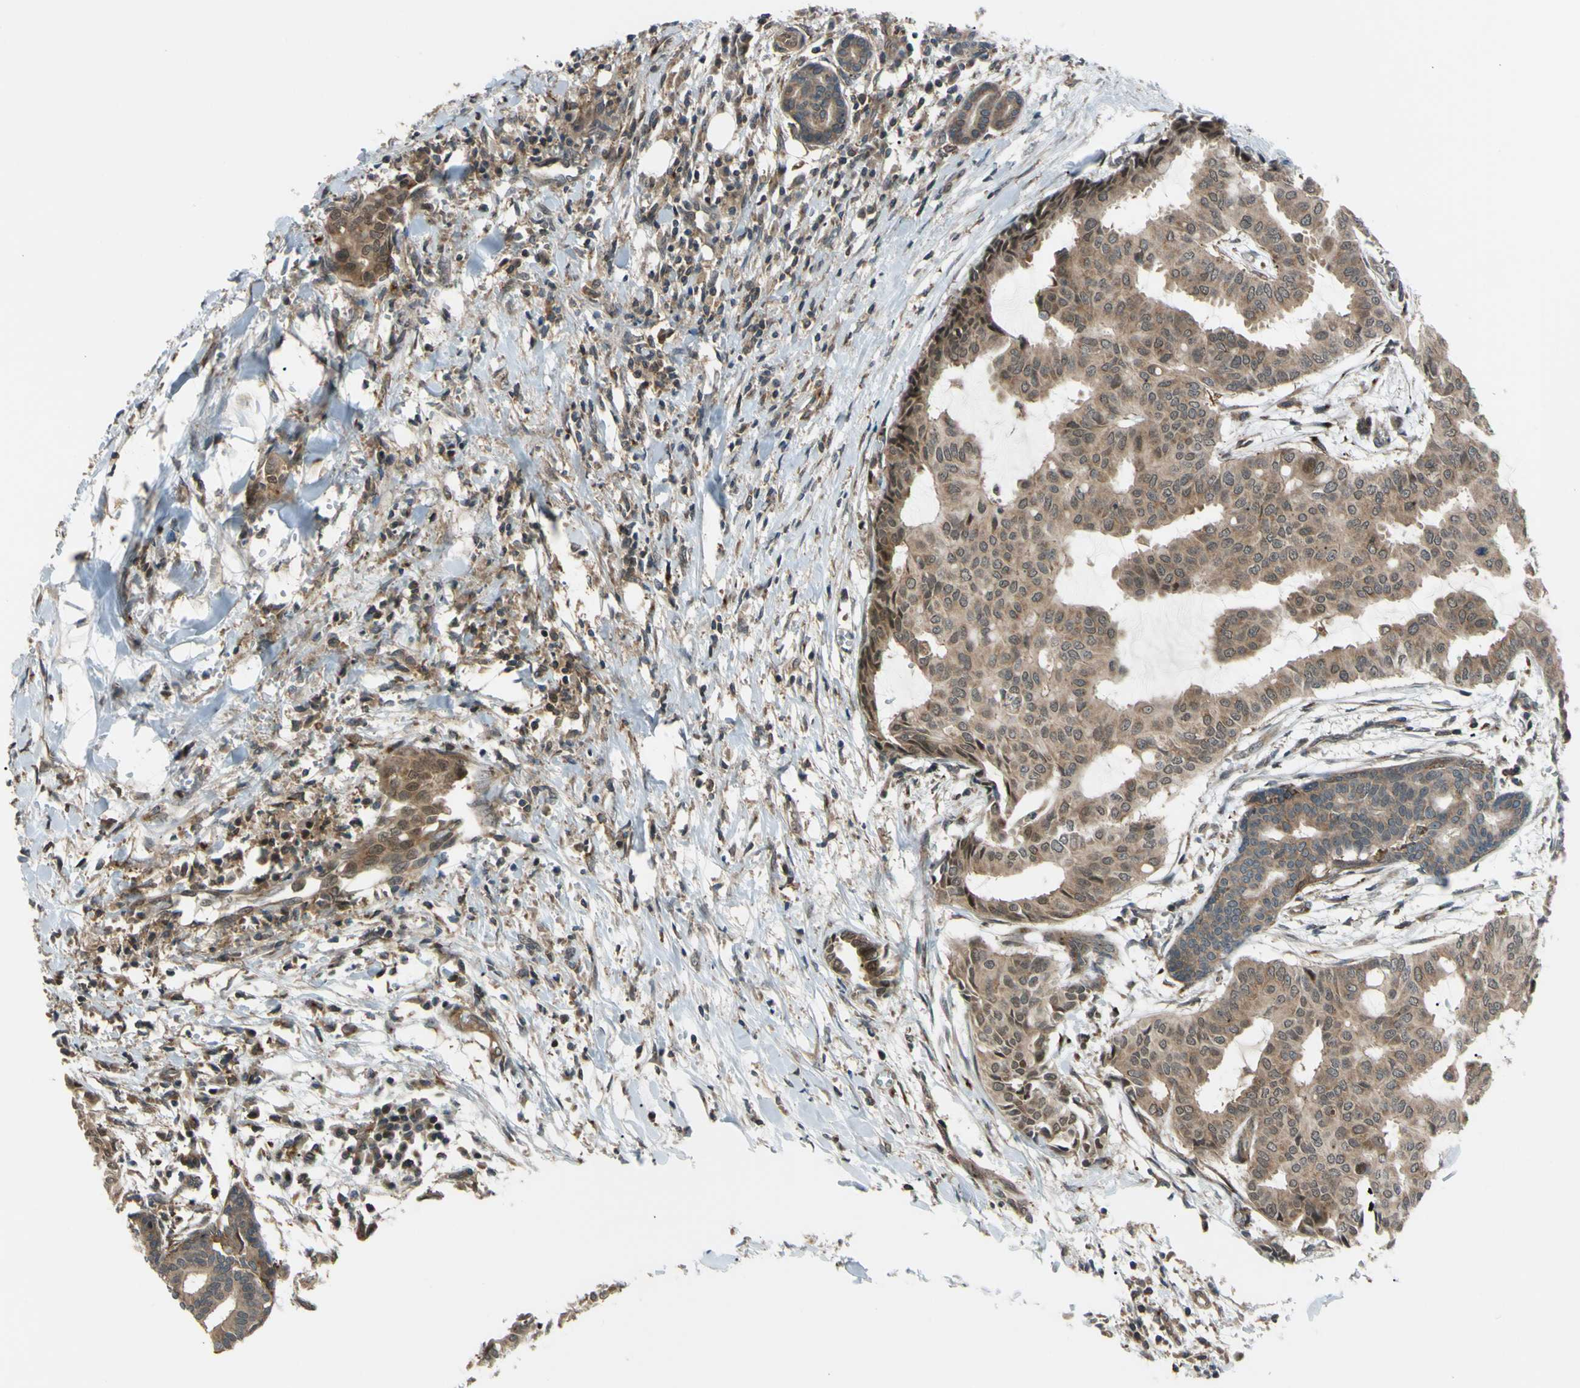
{"staining": {"intensity": "weak", "quantity": ">75%", "location": "cytoplasmic/membranous,nuclear"}, "tissue": "head and neck cancer", "cell_type": "Tumor cells", "image_type": "cancer", "snomed": [{"axis": "morphology", "description": "Adenocarcinoma, NOS"}, {"axis": "topography", "description": "Salivary gland"}, {"axis": "topography", "description": "Head-Neck"}], "caption": "A high-resolution histopathology image shows IHC staining of adenocarcinoma (head and neck), which displays weak cytoplasmic/membranous and nuclear staining in approximately >75% of tumor cells.", "gene": "FLII", "patient": {"sex": "female", "age": 59}}